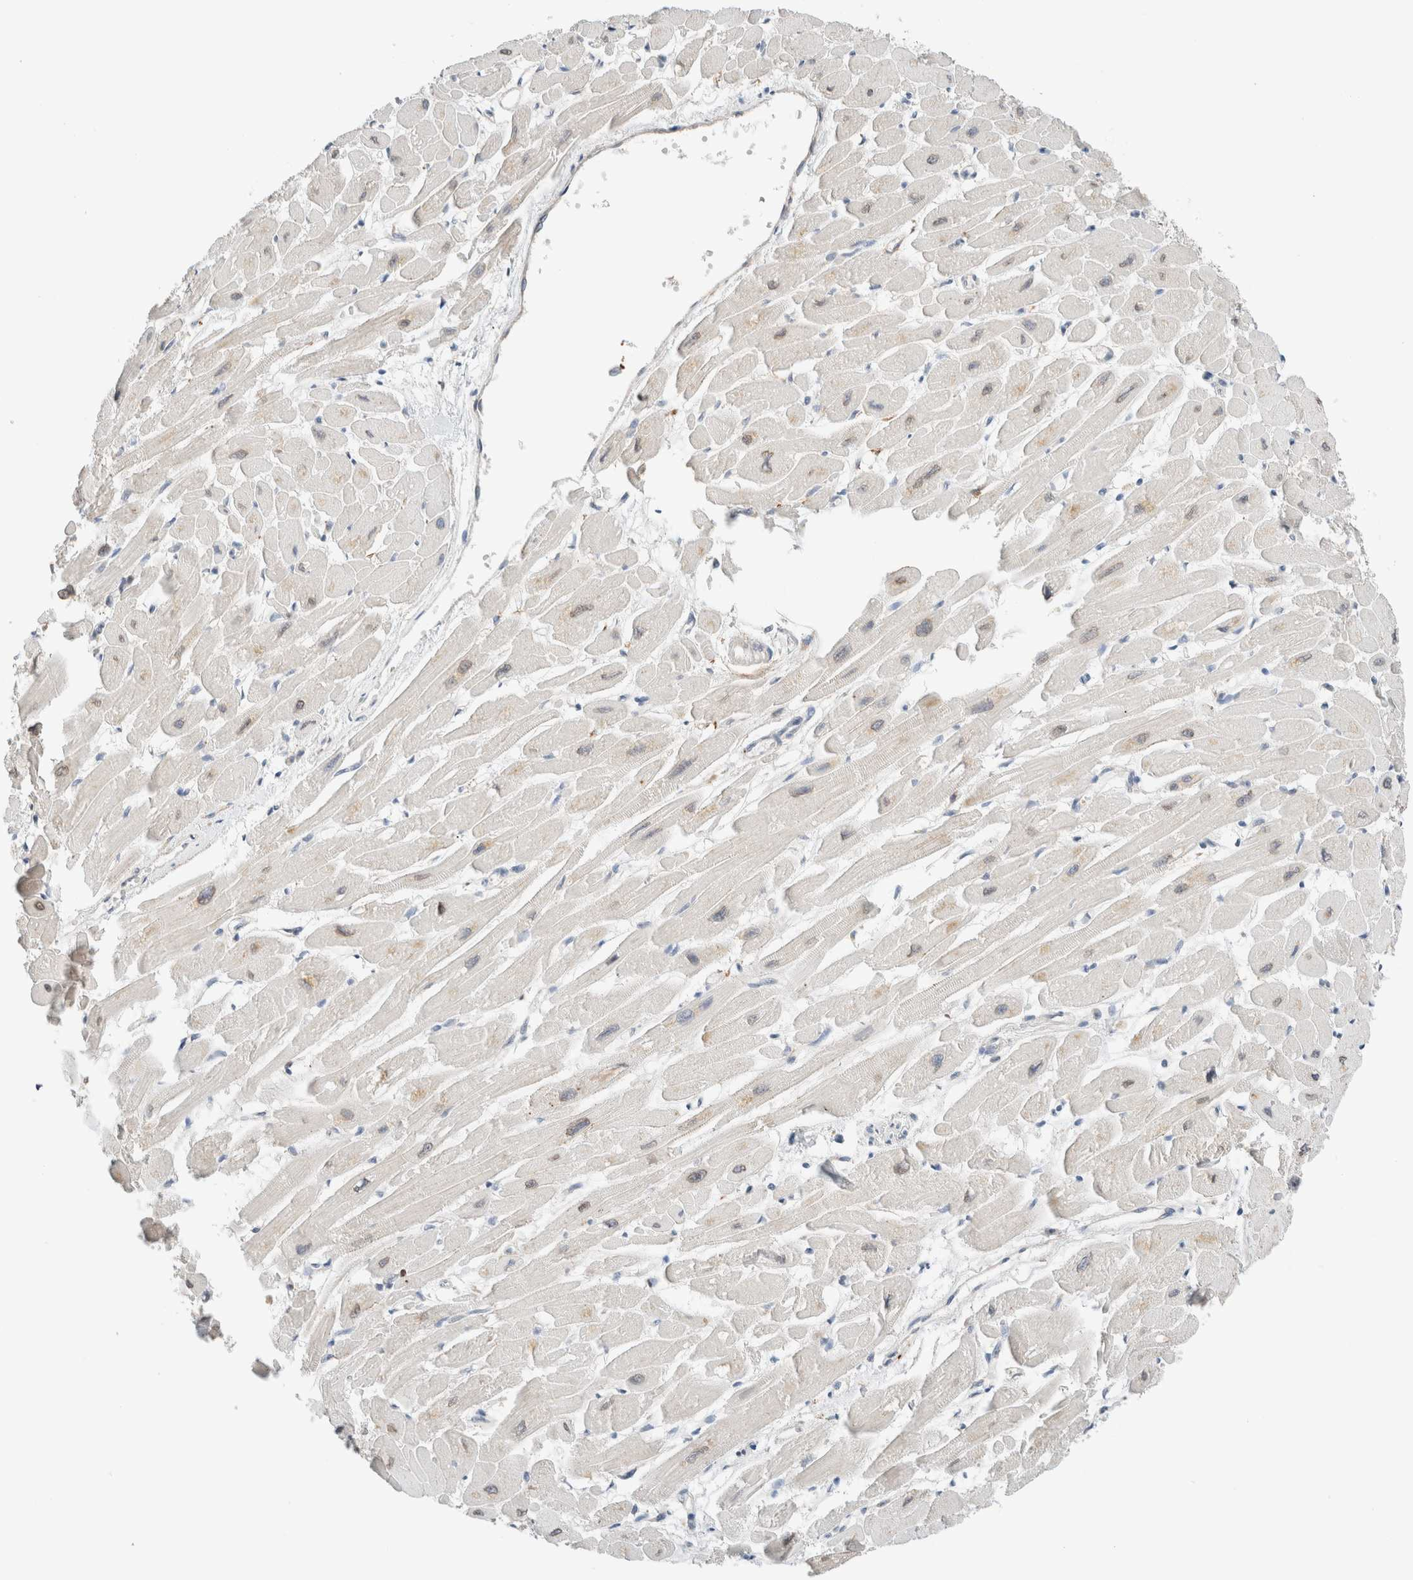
{"staining": {"intensity": "weak", "quantity": "25%-75%", "location": "nuclear"}, "tissue": "heart muscle", "cell_type": "Cardiomyocytes", "image_type": "normal", "snomed": [{"axis": "morphology", "description": "Normal tissue, NOS"}, {"axis": "topography", "description": "Heart"}], "caption": "A micrograph of human heart muscle stained for a protein shows weak nuclear brown staining in cardiomyocytes.", "gene": "PCM1", "patient": {"sex": "female", "age": 54}}